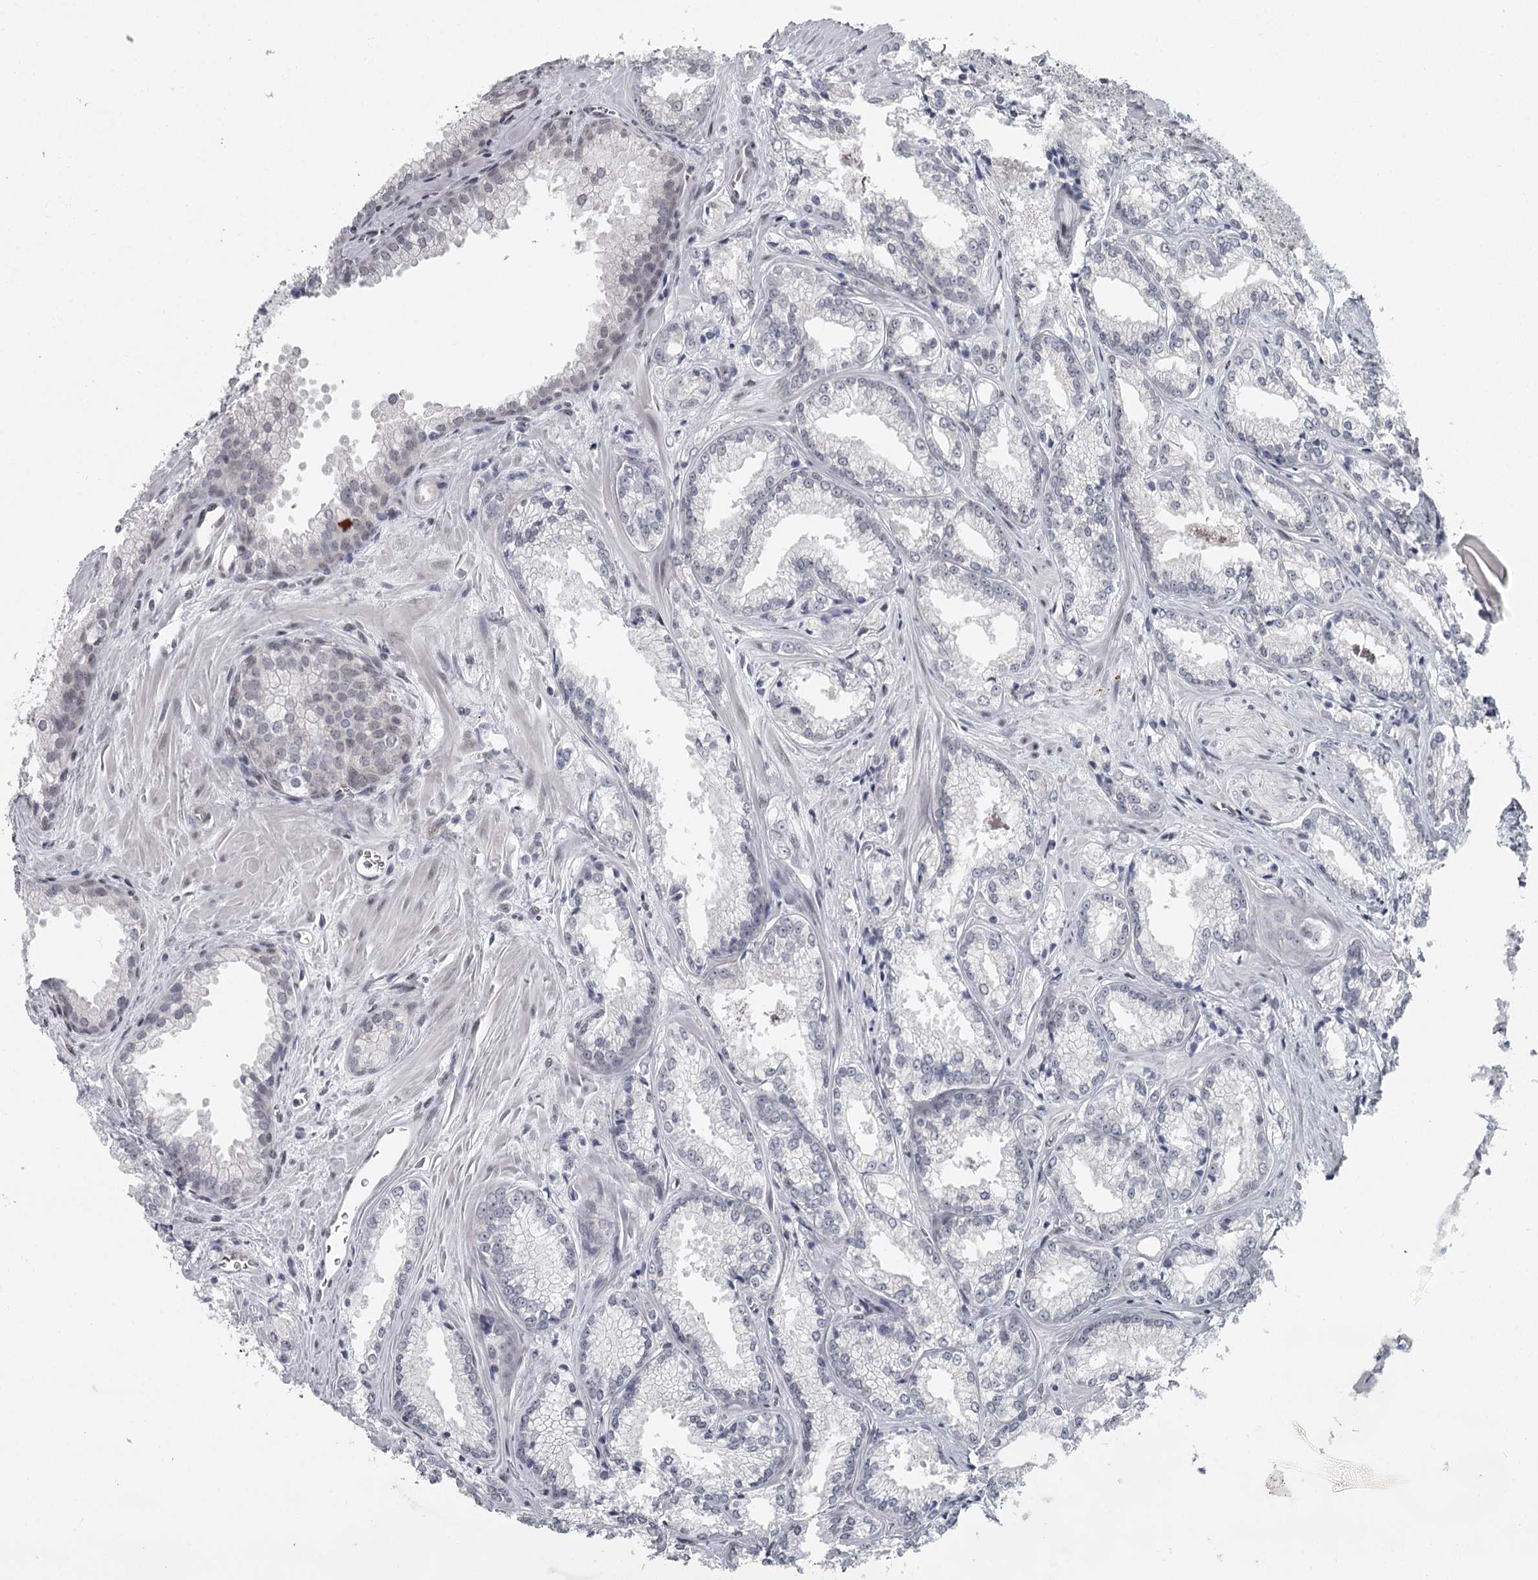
{"staining": {"intensity": "negative", "quantity": "none", "location": "none"}, "tissue": "prostate cancer", "cell_type": "Tumor cells", "image_type": "cancer", "snomed": [{"axis": "morphology", "description": "Adenocarcinoma, Low grade"}, {"axis": "topography", "description": "Prostate"}], "caption": "The IHC photomicrograph has no significant staining in tumor cells of prostate adenocarcinoma (low-grade) tissue.", "gene": "FAM13C", "patient": {"sex": "male", "age": 47}}